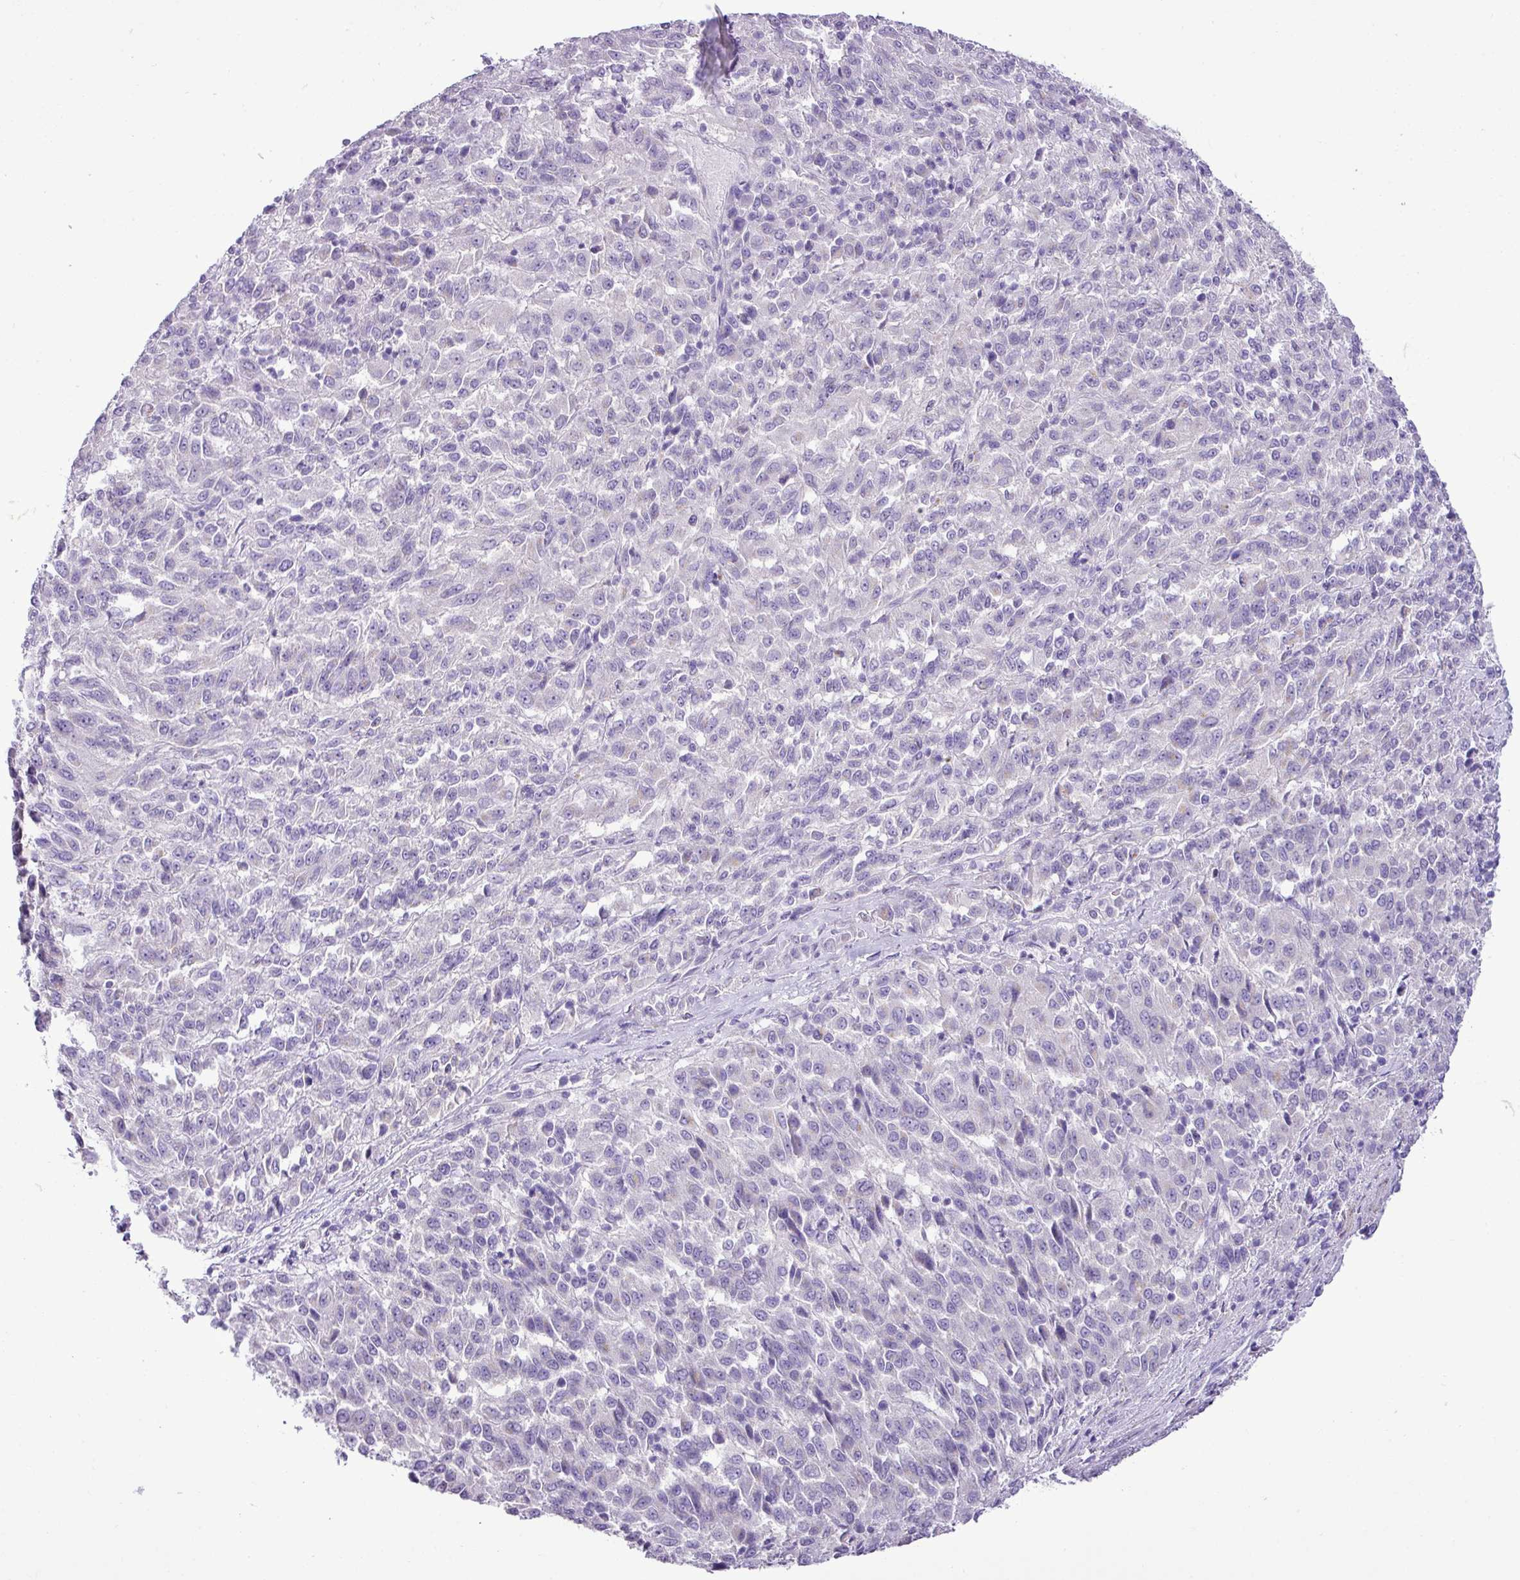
{"staining": {"intensity": "negative", "quantity": "none", "location": "none"}, "tissue": "melanoma", "cell_type": "Tumor cells", "image_type": "cancer", "snomed": [{"axis": "morphology", "description": "Malignant melanoma, Metastatic site"}, {"axis": "topography", "description": "Lung"}], "caption": "High power microscopy histopathology image of an immunohistochemistry (IHC) image of melanoma, revealing no significant staining in tumor cells.", "gene": "ZSCAN5A", "patient": {"sex": "male", "age": 64}}